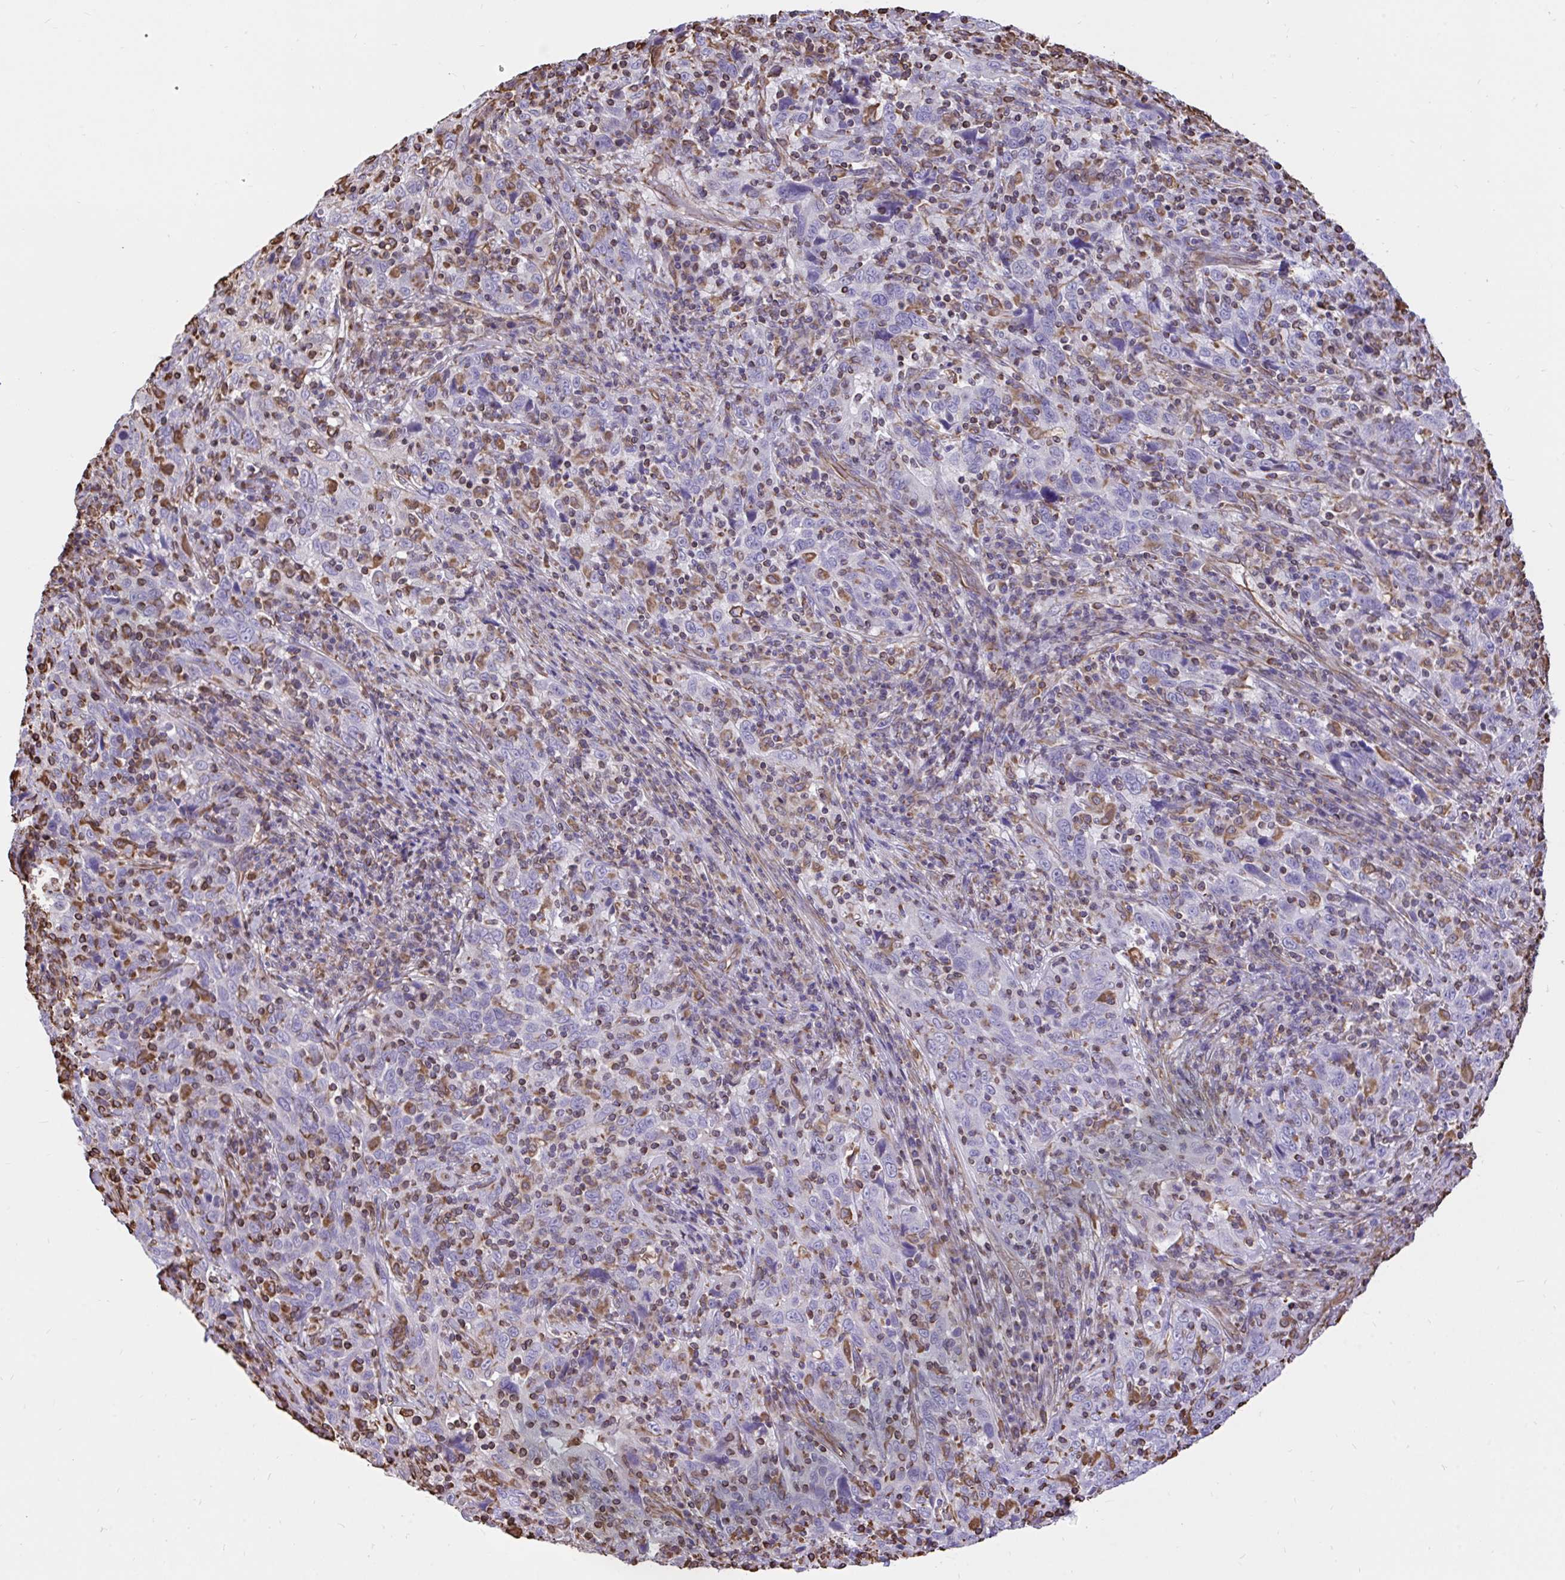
{"staining": {"intensity": "negative", "quantity": "none", "location": "none"}, "tissue": "cervical cancer", "cell_type": "Tumor cells", "image_type": "cancer", "snomed": [{"axis": "morphology", "description": "Squamous cell carcinoma, NOS"}, {"axis": "topography", "description": "Cervix"}], "caption": "Immunohistochemistry (IHC) image of neoplastic tissue: human squamous cell carcinoma (cervical) stained with DAB (3,3'-diaminobenzidine) reveals no significant protein staining in tumor cells.", "gene": "RNF103", "patient": {"sex": "female", "age": 46}}